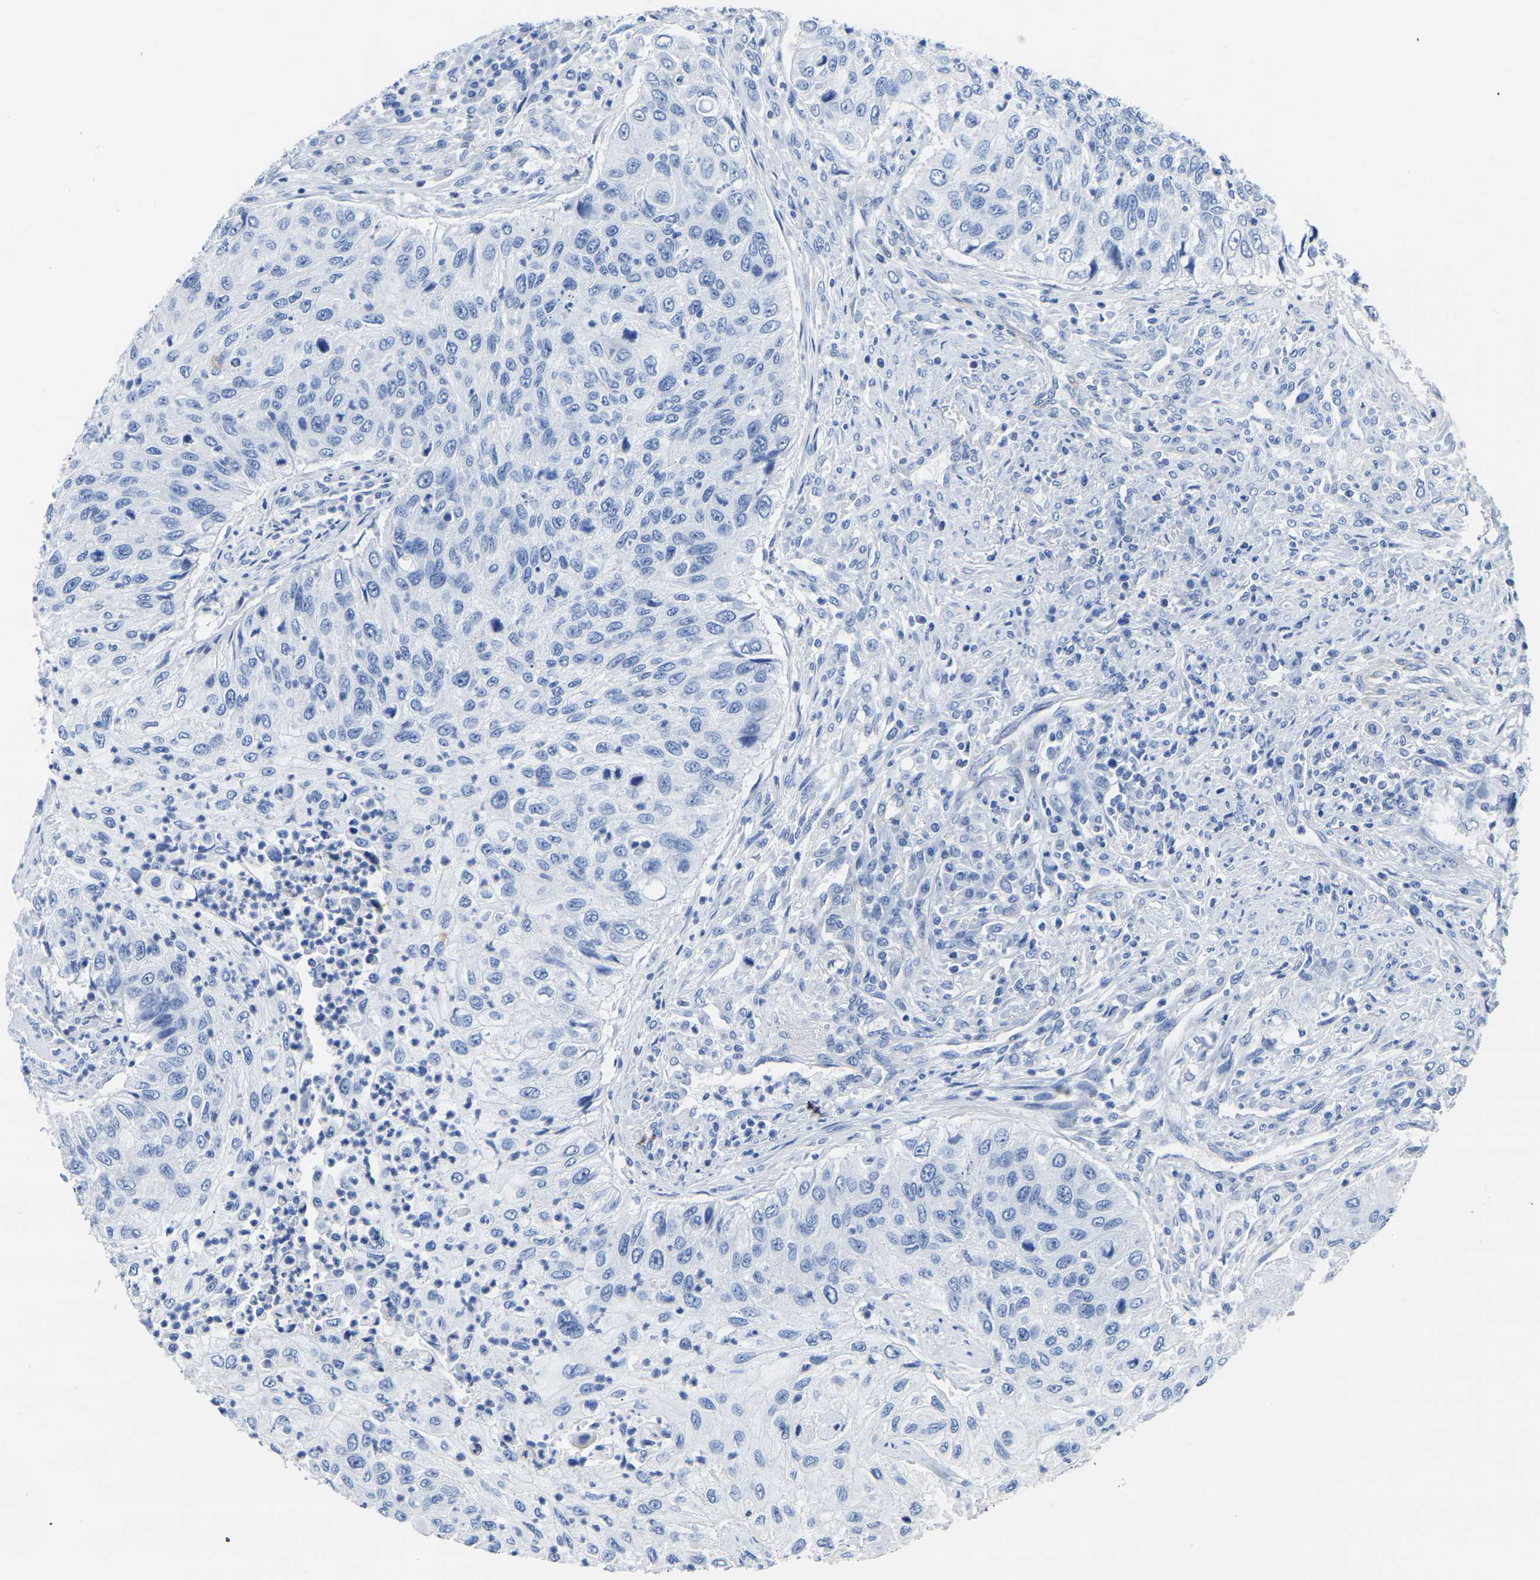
{"staining": {"intensity": "negative", "quantity": "none", "location": "none"}, "tissue": "urothelial cancer", "cell_type": "Tumor cells", "image_type": "cancer", "snomed": [{"axis": "morphology", "description": "Urothelial carcinoma, High grade"}, {"axis": "topography", "description": "Urinary bladder"}], "caption": "An image of human high-grade urothelial carcinoma is negative for staining in tumor cells.", "gene": "SLC45A3", "patient": {"sex": "female", "age": 60}}